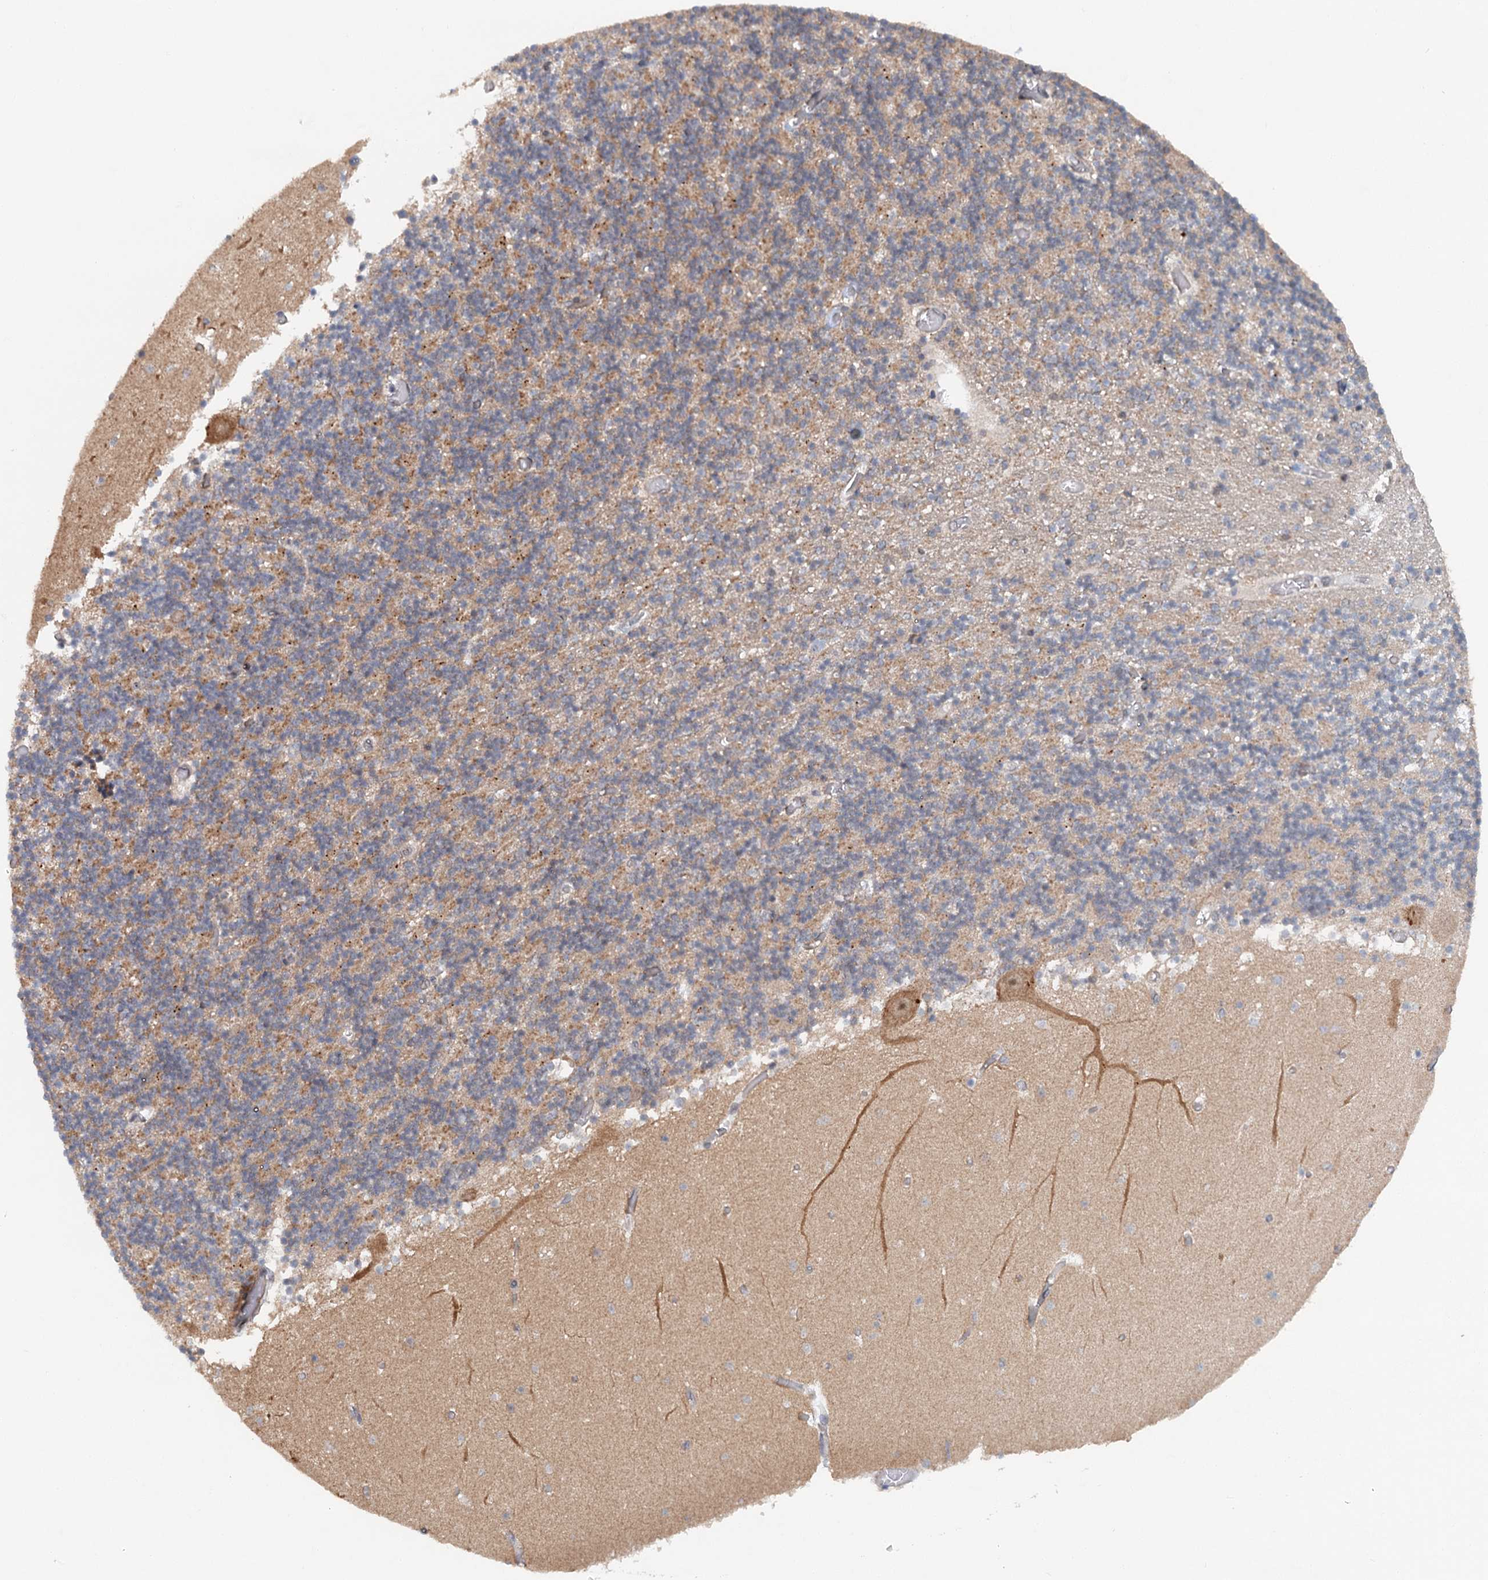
{"staining": {"intensity": "moderate", "quantity": "25%-75%", "location": "cytoplasmic/membranous"}, "tissue": "cerebellum", "cell_type": "Cells in granular layer", "image_type": "normal", "snomed": [{"axis": "morphology", "description": "Normal tissue, NOS"}, {"axis": "topography", "description": "Cerebellum"}], "caption": "Immunohistochemical staining of unremarkable cerebellum reveals 25%-75% levels of moderate cytoplasmic/membranous protein staining in about 25%-75% of cells in granular layer.", "gene": "TAS2R42", "patient": {"sex": "female", "age": 28}}